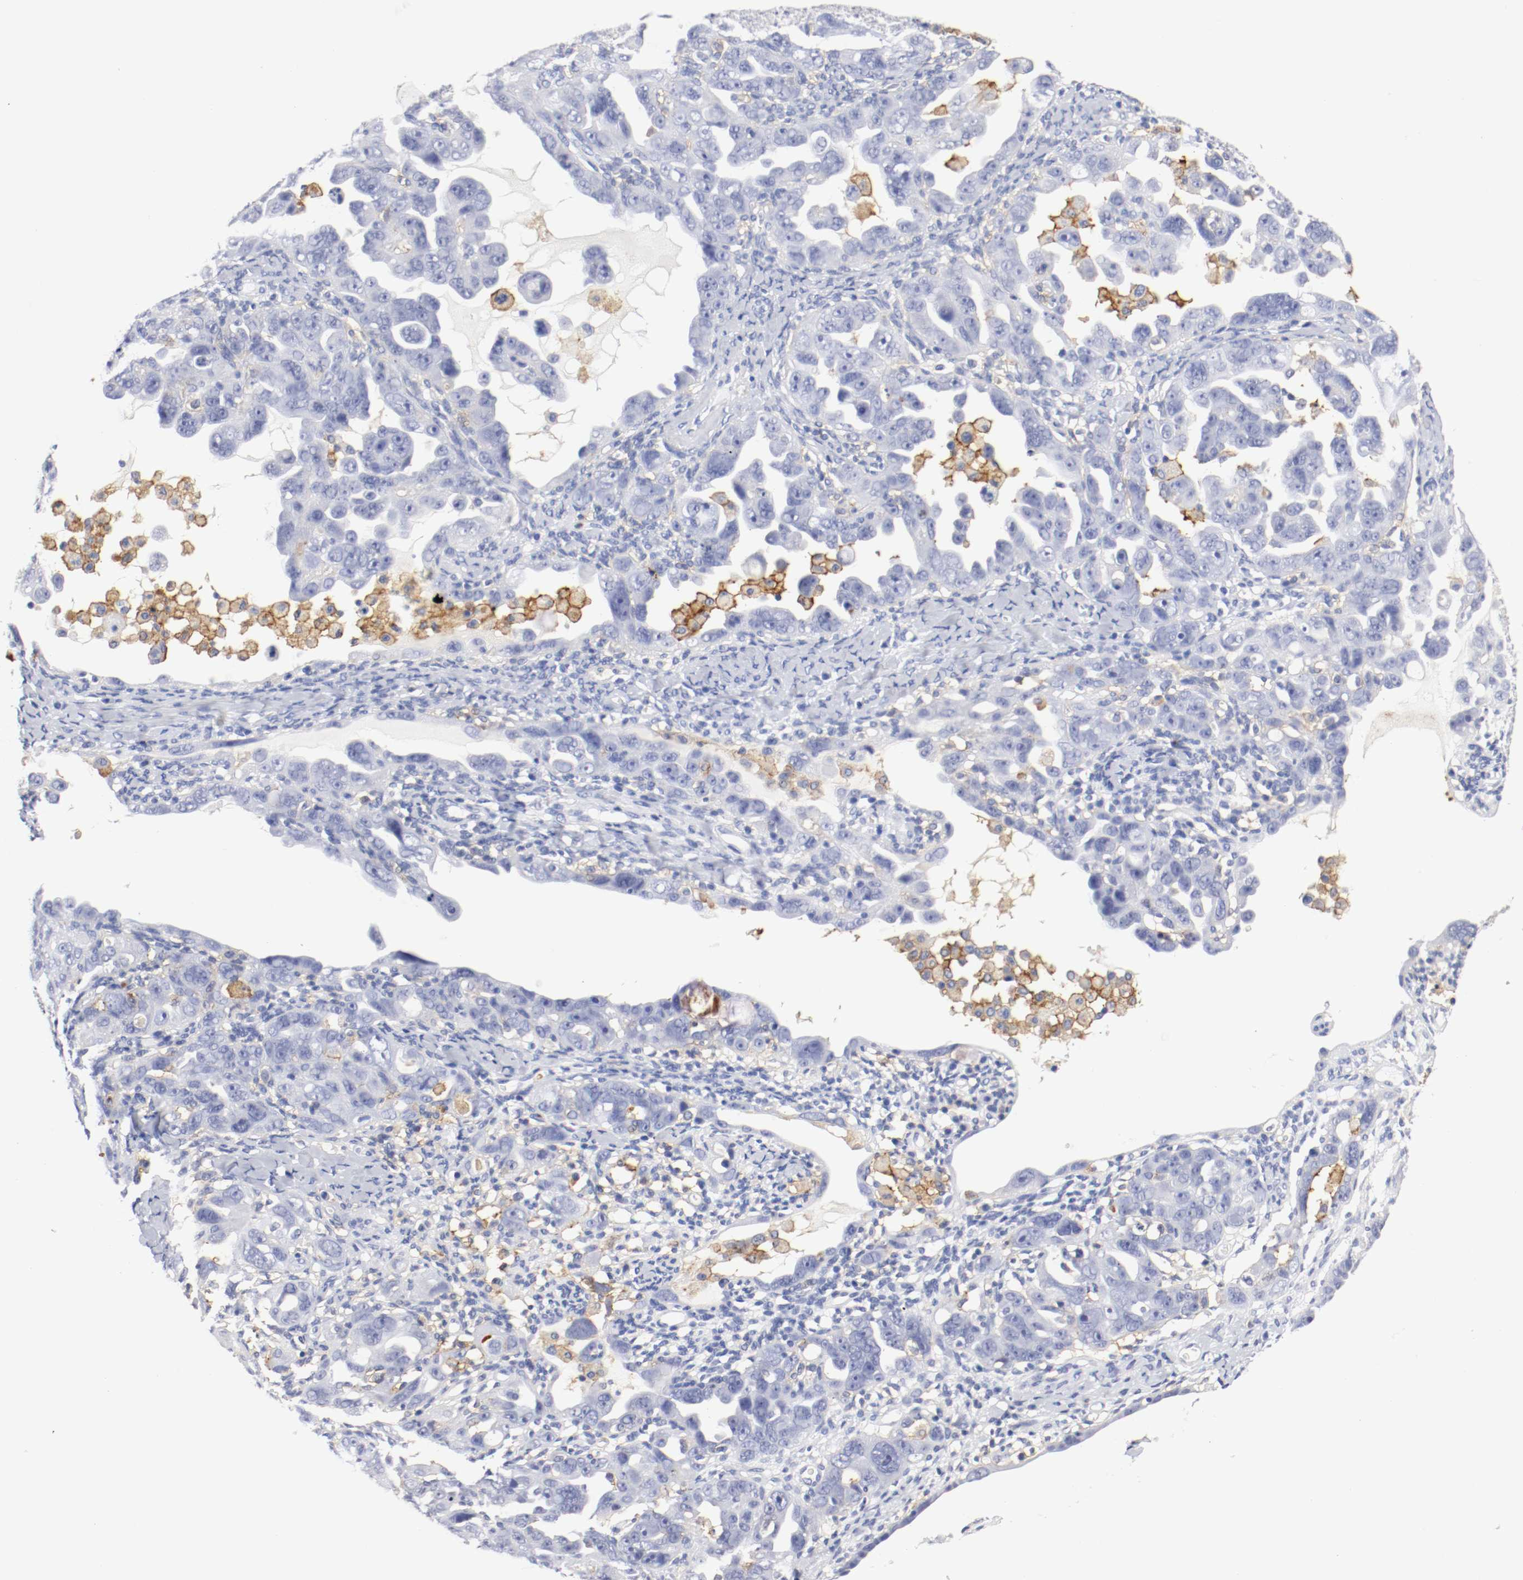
{"staining": {"intensity": "negative", "quantity": "none", "location": "none"}, "tissue": "ovarian cancer", "cell_type": "Tumor cells", "image_type": "cancer", "snomed": [{"axis": "morphology", "description": "Cystadenocarcinoma, serous, NOS"}, {"axis": "topography", "description": "Ovary"}], "caption": "Serous cystadenocarcinoma (ovarian) was stained to show a protein in brown. There is no significant staining in tumor cells. Nuclei are stained in blue.", "gene": "ITGAX", "patient": {"sex": "female", "age": 66}}